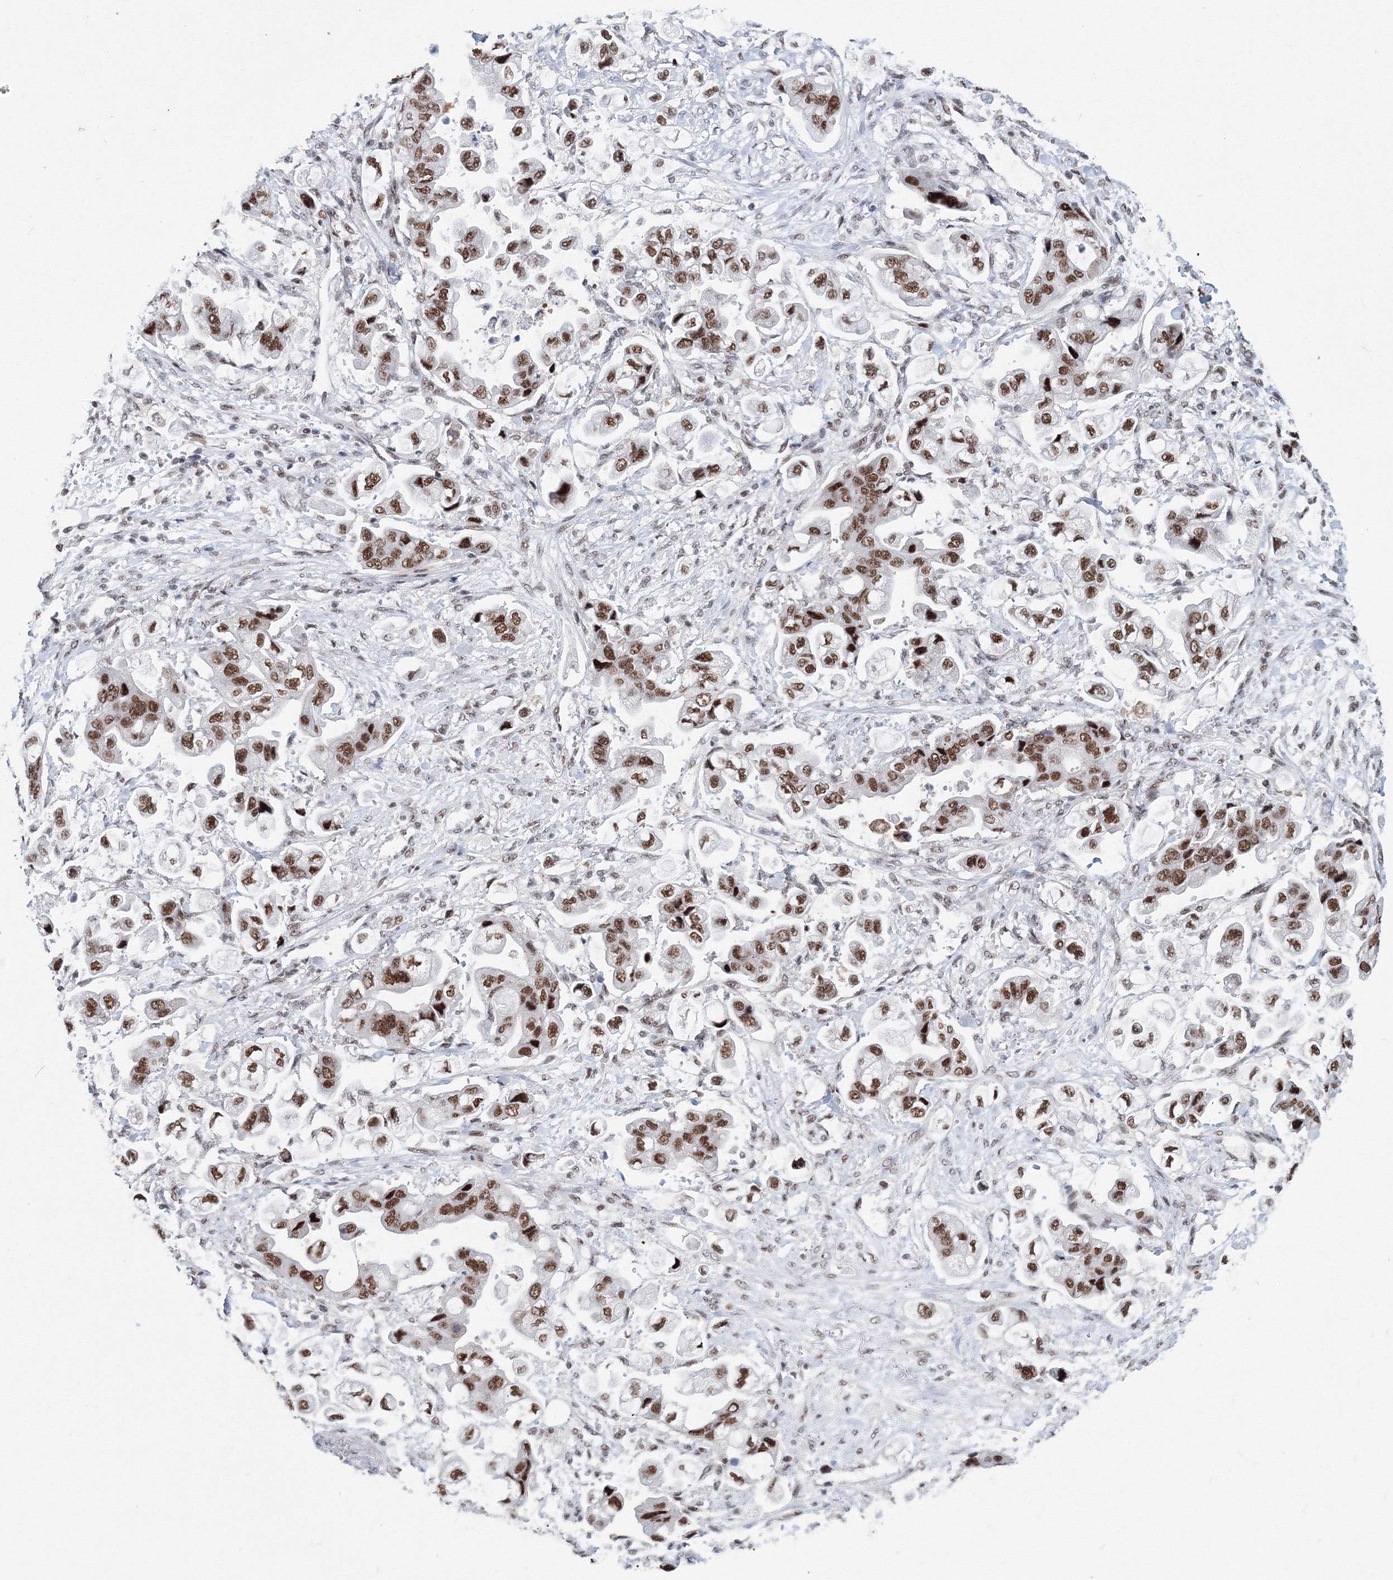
{"staining": {"intensity": "strong", "quantity": ">75%", "location": "nuclear"}, "tissue": "stomach cancer", "cell_type": "Tumor cells", "image_type": "cancer", "snomed": [{"axis": "morphology", "description": "Adenocarcinoma, NOS"}, {"axis": "topography", "description": "Stomach"}], "caption": "Immunohistochemistry (IHC) image of neoplastic tissue: human adenocarcinoma (stomach) stained using immunohistochemistry displays high levels of strong protein expression localized specifically in the nuclear of tumor cells, appearing as a nuclear brown color.", "gene": "SF3B6", "patient": {"sex": "male", "age": 62}}